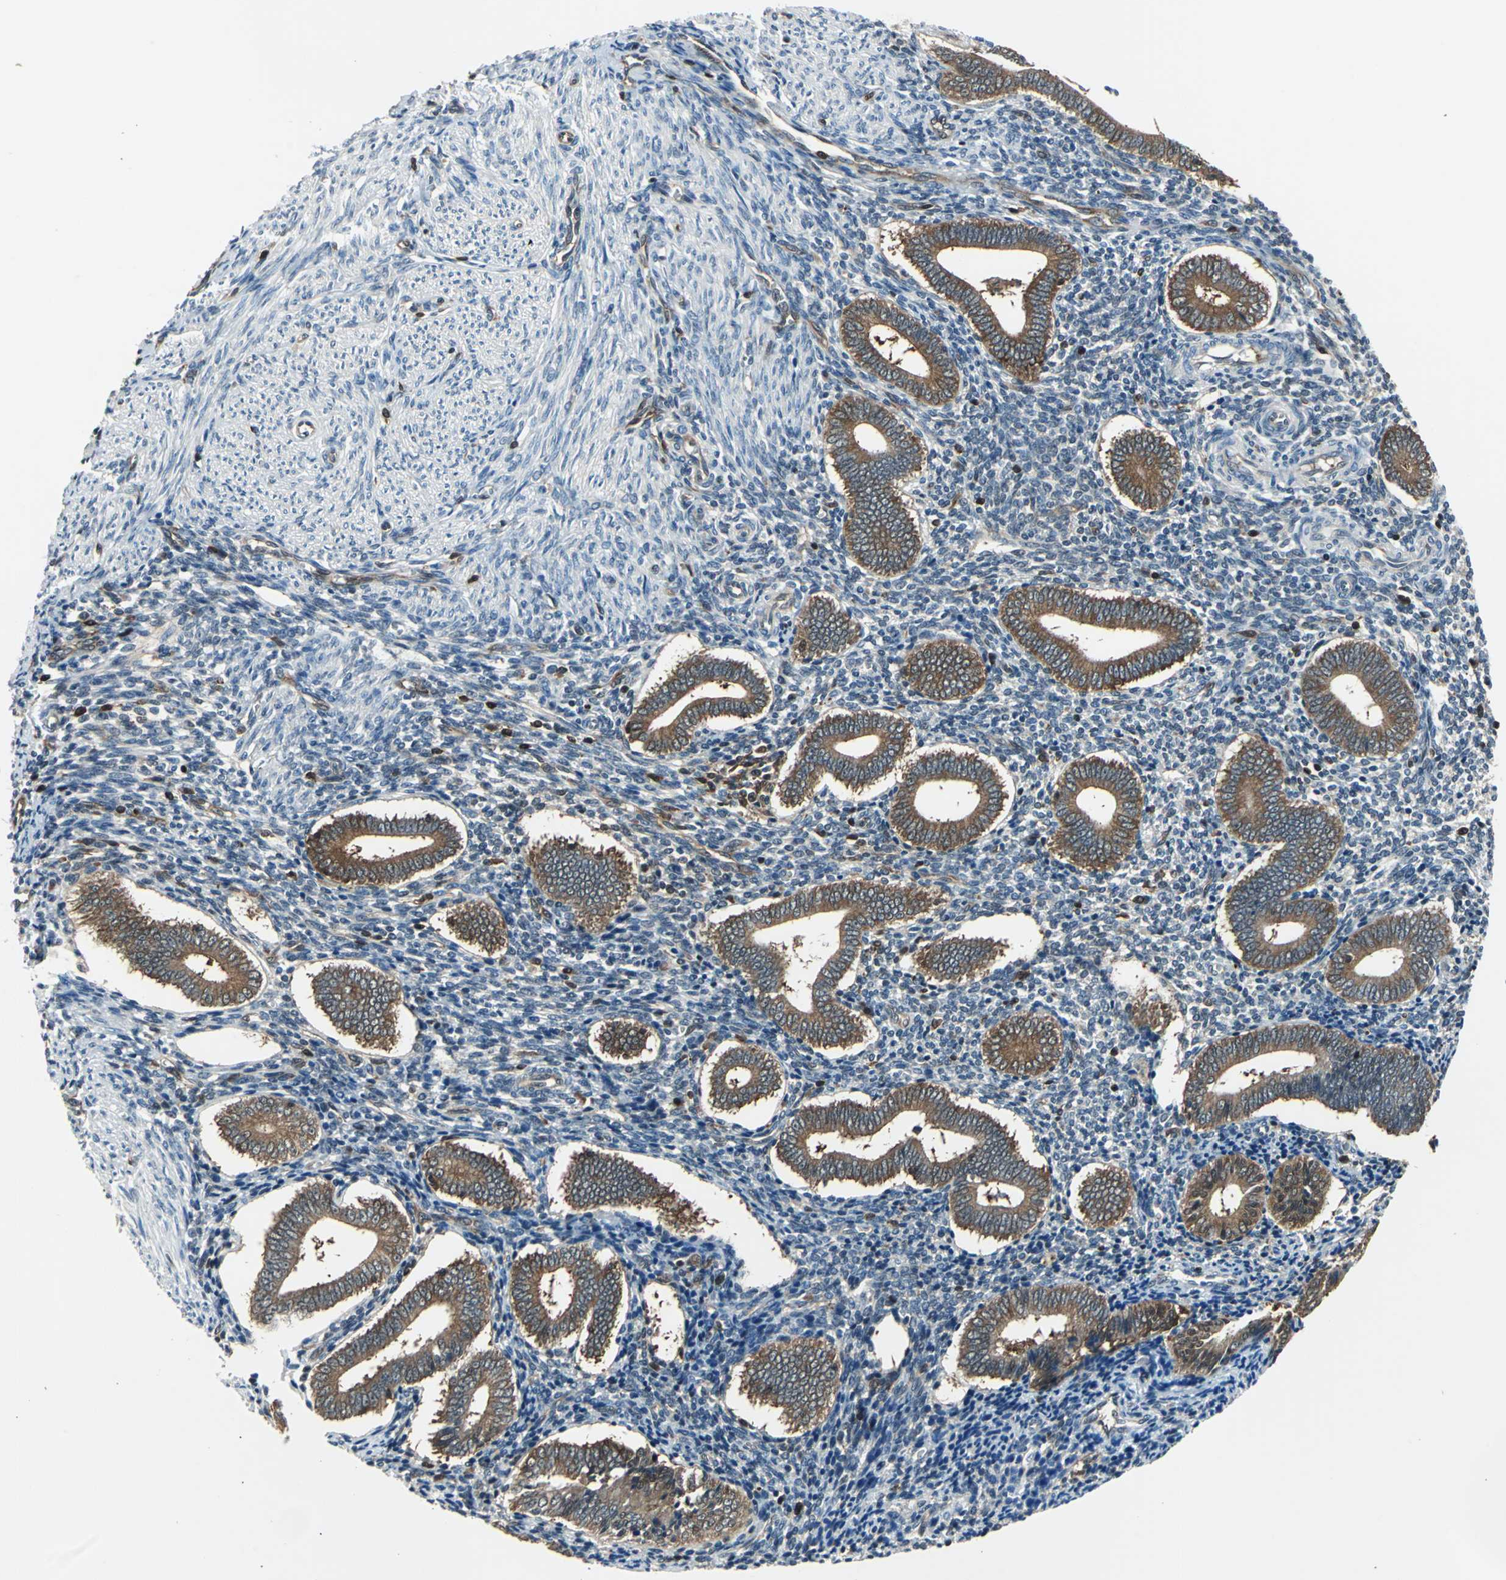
{"staining": {"intensity": "weak", "quantity": "25%-75%", "location": "cytoplasmic/membranous"}, "tissue": "endometrium", "cell_type": "Cells in endometrial stroma", "image_type": "normal", "snomed": [{"axis": "morphology", "description": "Normal tissue, NOS"}, {"axis": "topography", "description": "Uterus"}, {"axis": "topography", "description": "Endometrium"}], "caption": "An immunohistochemistry (IHC) photomicrograph of benign tissue is shown. Protein staining in brown shows weak cytoplasmic/membranous positivity in endometrium within cells in endometrial stroma.", "gene": "PSME1", "patient": {"sex": "female", "age": 33}}